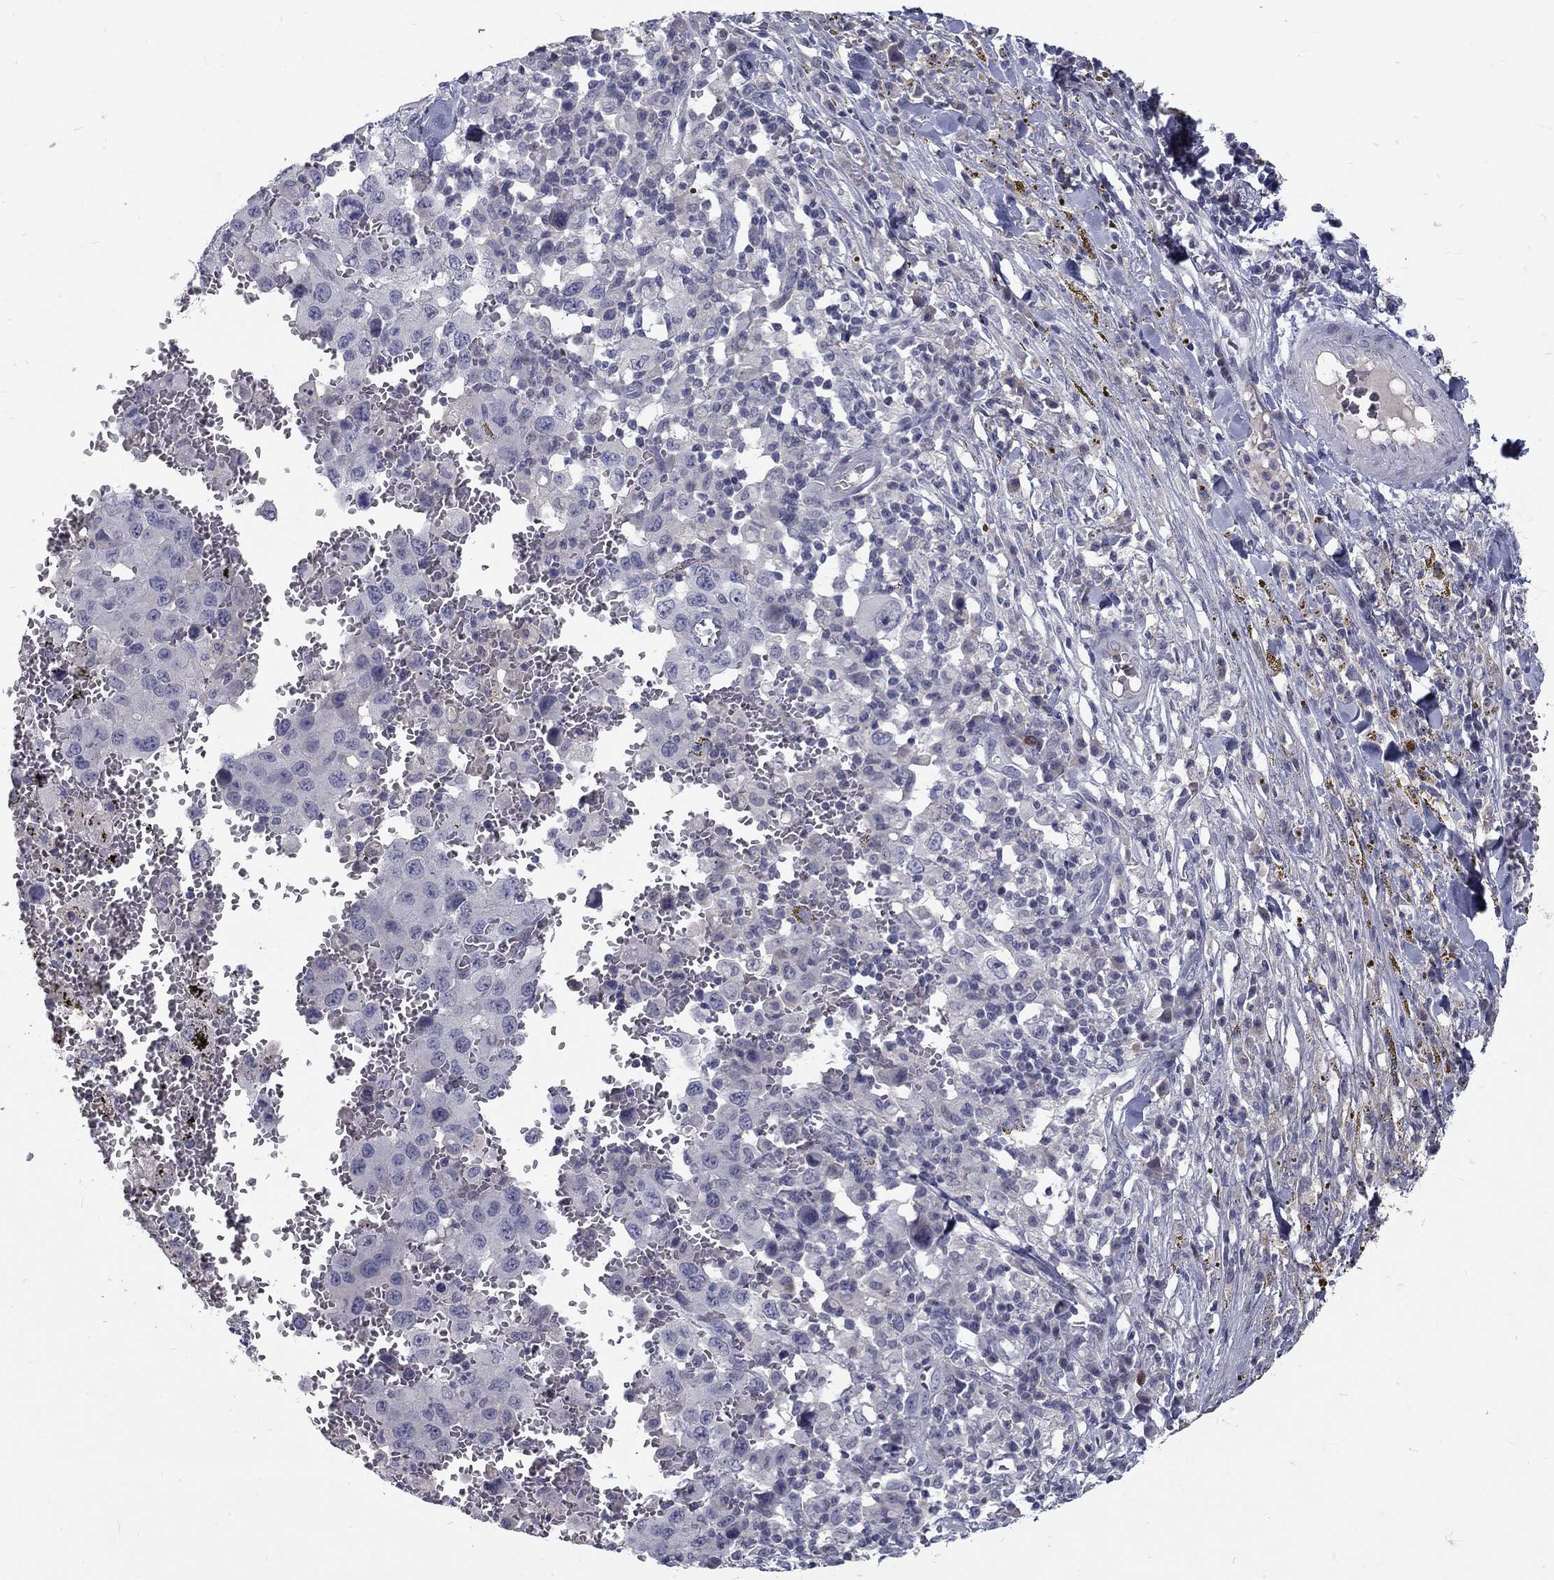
{"staining": {"intensity": "negative", "quantity": "none", "location": "none"}, "tissue": "melanoma", "cell_type": "Tumor cells", "image_type": "cancer", "snomed": [{"axis": "morphology", "description": "Malignant melanoma, NOS"}, {"axis": "topography", "description": "Skin"}], "caption": "Melanoma was stained to show a protein in brown. There is no significant staining in tumor cells.", "gene": "NOS1", "patient": {"sex": "female", "age": 91}}